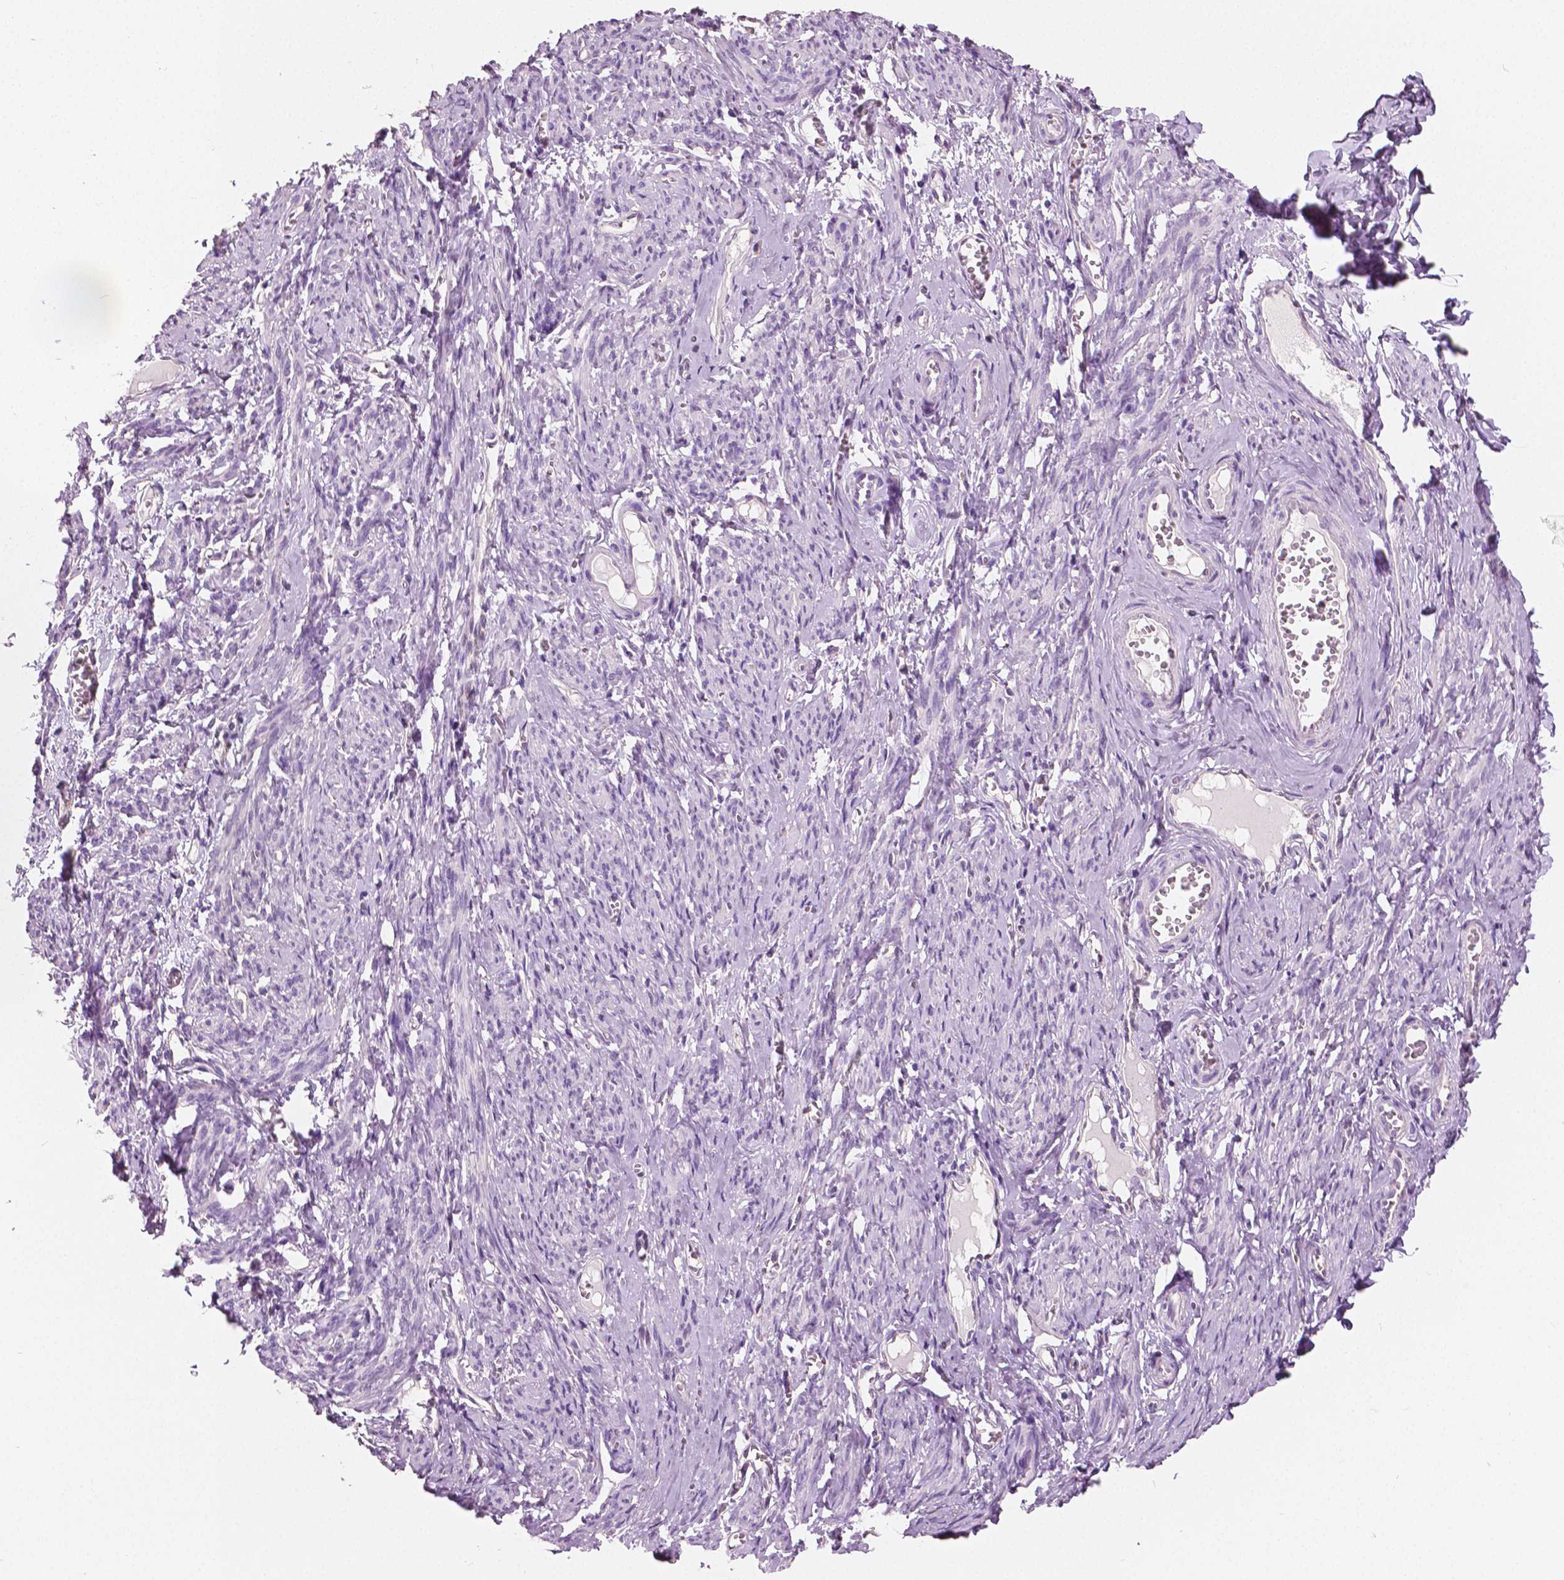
{"staining": {"intensity": "negative", "quantity": "none", "location": "none"}, "tissue": "smooth muscle", "cell_type": "Smooth muscle cells", "image_type": "normal", "snomed": [{"axis": "morphology", "description": "Normal tissue, NOS"}, {"axis": "topography", "description": "Smooth muscle"}], "caption": "Immunohistochemistry of unremarkable human smooth muscle reveals no staining in smooth muscle cells.", "gene": "TKFC", "patient": {"sex": "female", "age": 65}}